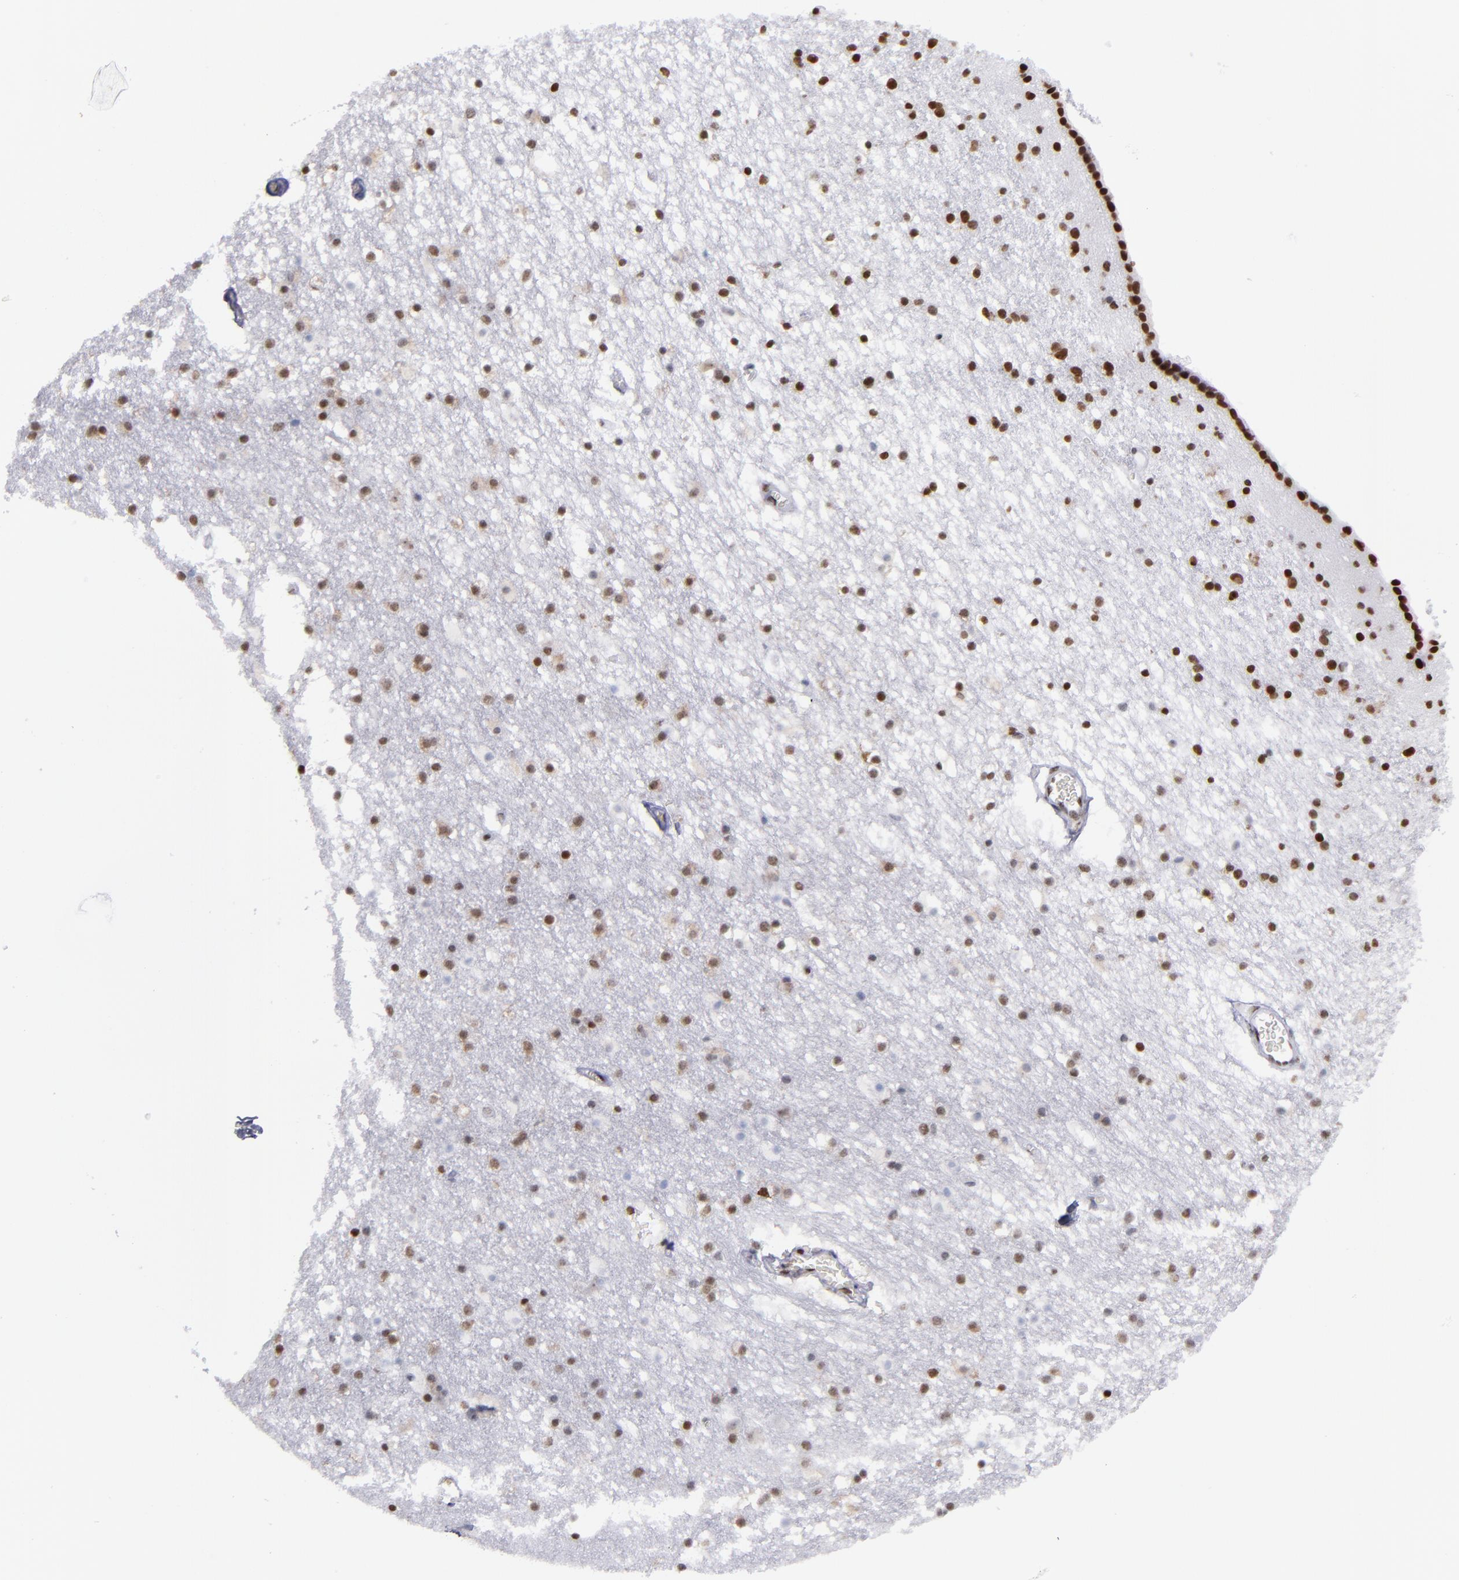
{"staining": {"intensity": "moderate", "quantity": ">75%", "location": "nuclear"}, "tissue": "caudate", "cell_type": "Glial cells", "image_type": "normal", "snomed": [{"axis": "morphology", "description": "Normal tissue, NOS"}, {"axis": "topography", "description": "Lateral ventricle wall"}], "caption": "IHC of unremarkable caudate shows medium levels of moderate nuclear staining in approximately >75% of glial cells.", "gene": "TERF2", "patient": {"sex": "male", "age": 45}}